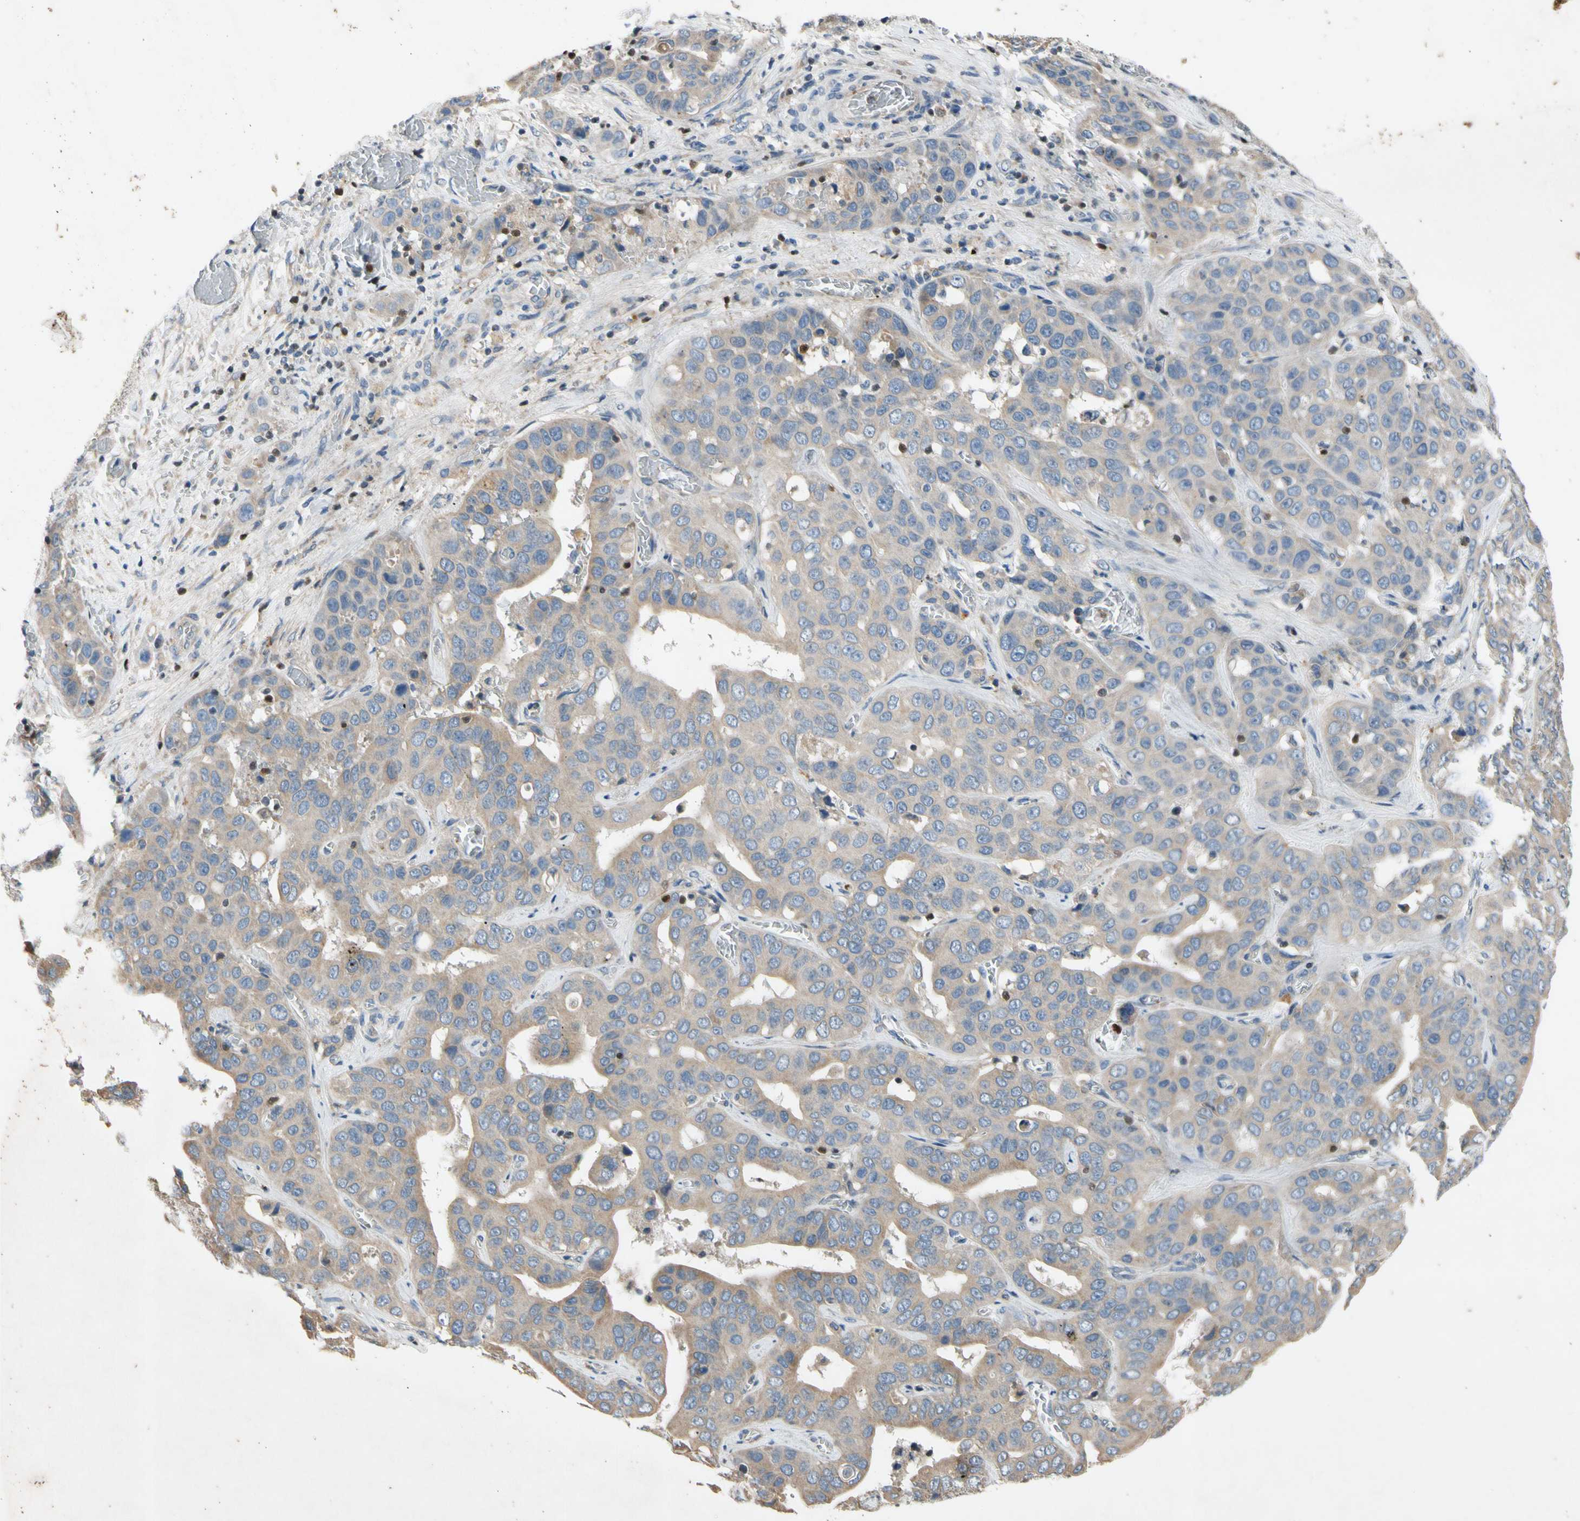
{"staining": {"intensity": "weak", "quantity": ">75%", "location": "cytoplasmic/membranous"}, "tissue": "liver cancer", "cell_type": "Tumor cells", "image_type": "cancer", "snomed": [{"axis": "morphology", "description": "Cholangiocarcinoma"}, {"axis": "topography", "description": "Liver"}], "caption": "Tumor cells exhibit weak cytoplasmic/membranous expression in approximately >75% of cells in liver cancer.", "gene": "TBX21", "patient": {"sex": "female", "age": 52}}